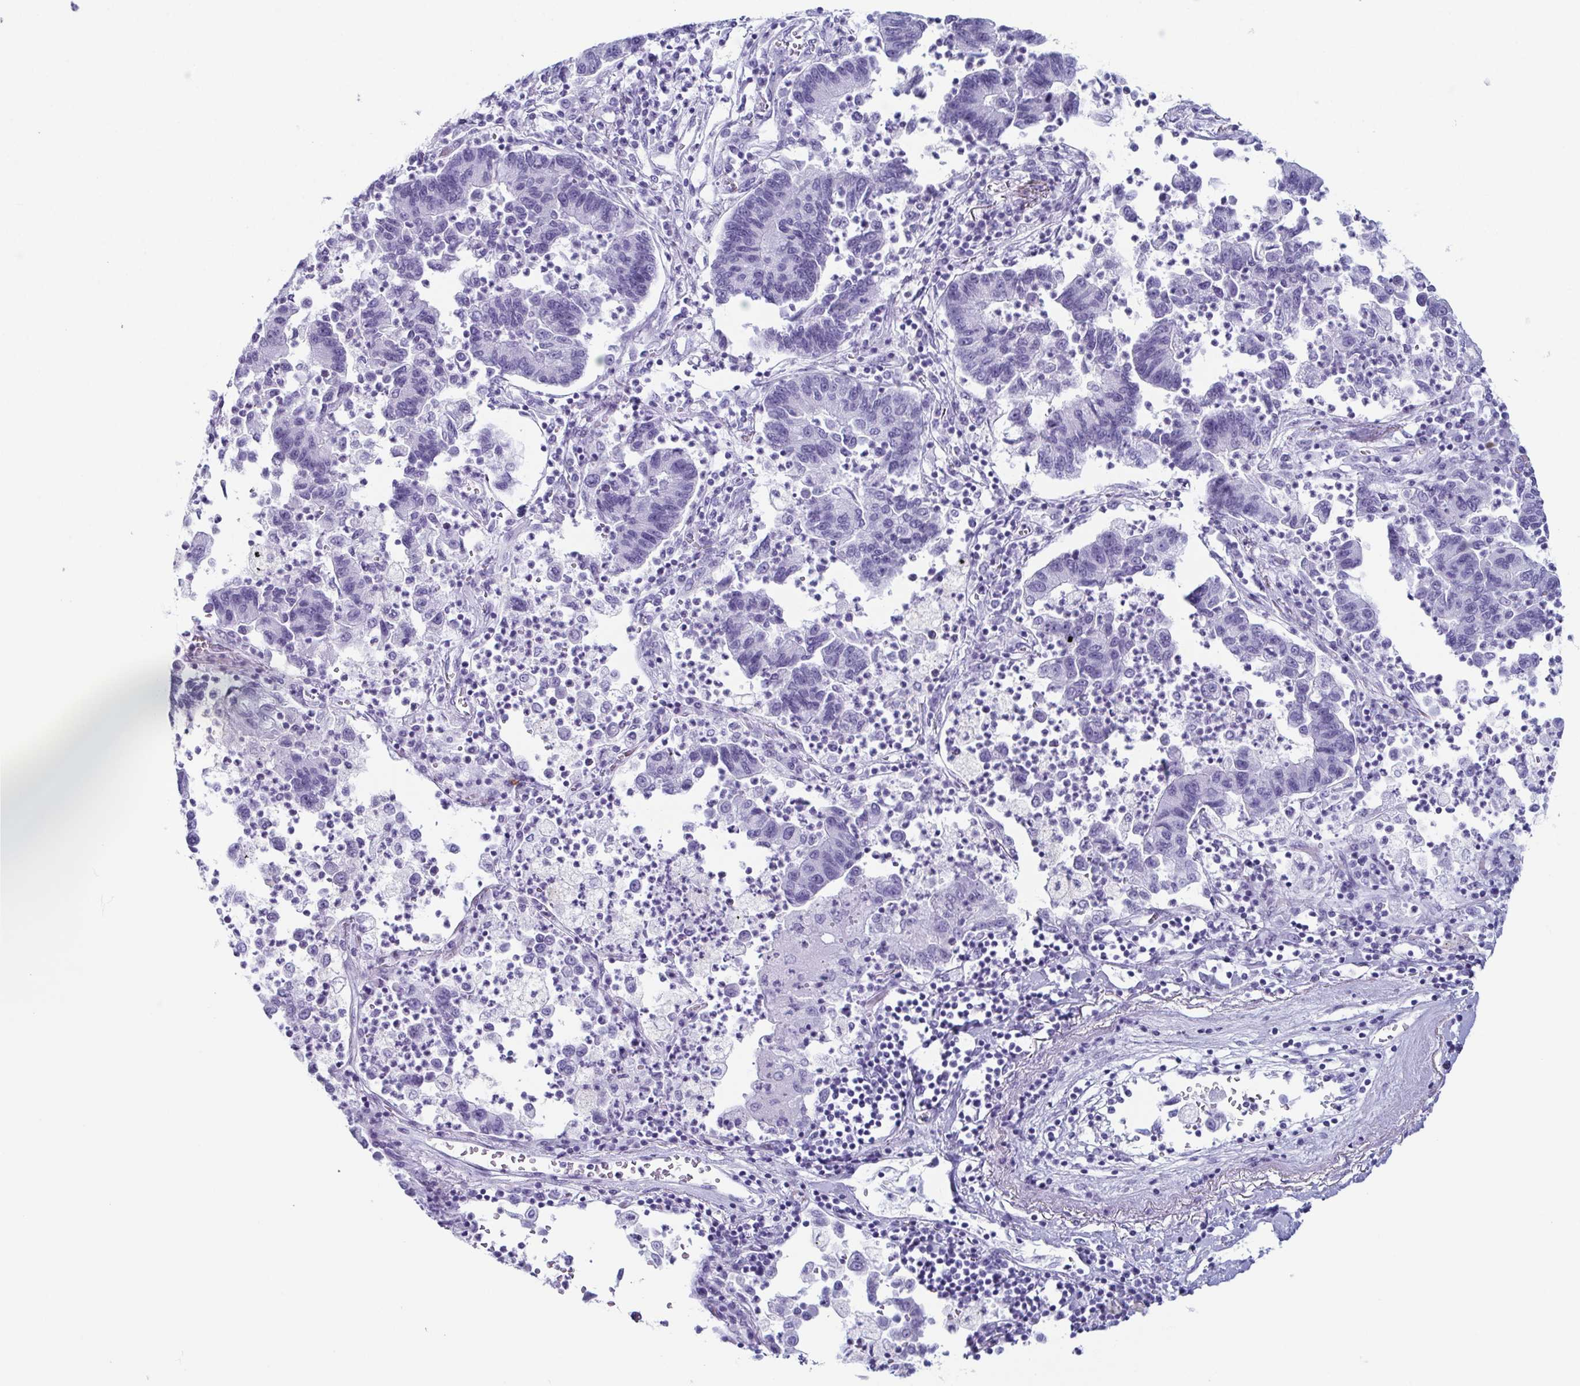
{"staining": {"intensity": "negative", "quantity": "none", "location": "none"}, "tissue": "lung cancer", "cell_type": "Tumor cells", "image_type": "cancer", "snomed": [{"axis": "morphology", "description": "Adenocarcinoma, NOS"}, {"axis": "topography", "description": "Lung"}], "caption": "Tumor cells show no significant staining in lung cancer (adenocarcinoma). (DAB immunohistochemistry, high magnification).", "gene": "ENKUR", "patient": {"sex": "female", "age": 57}}